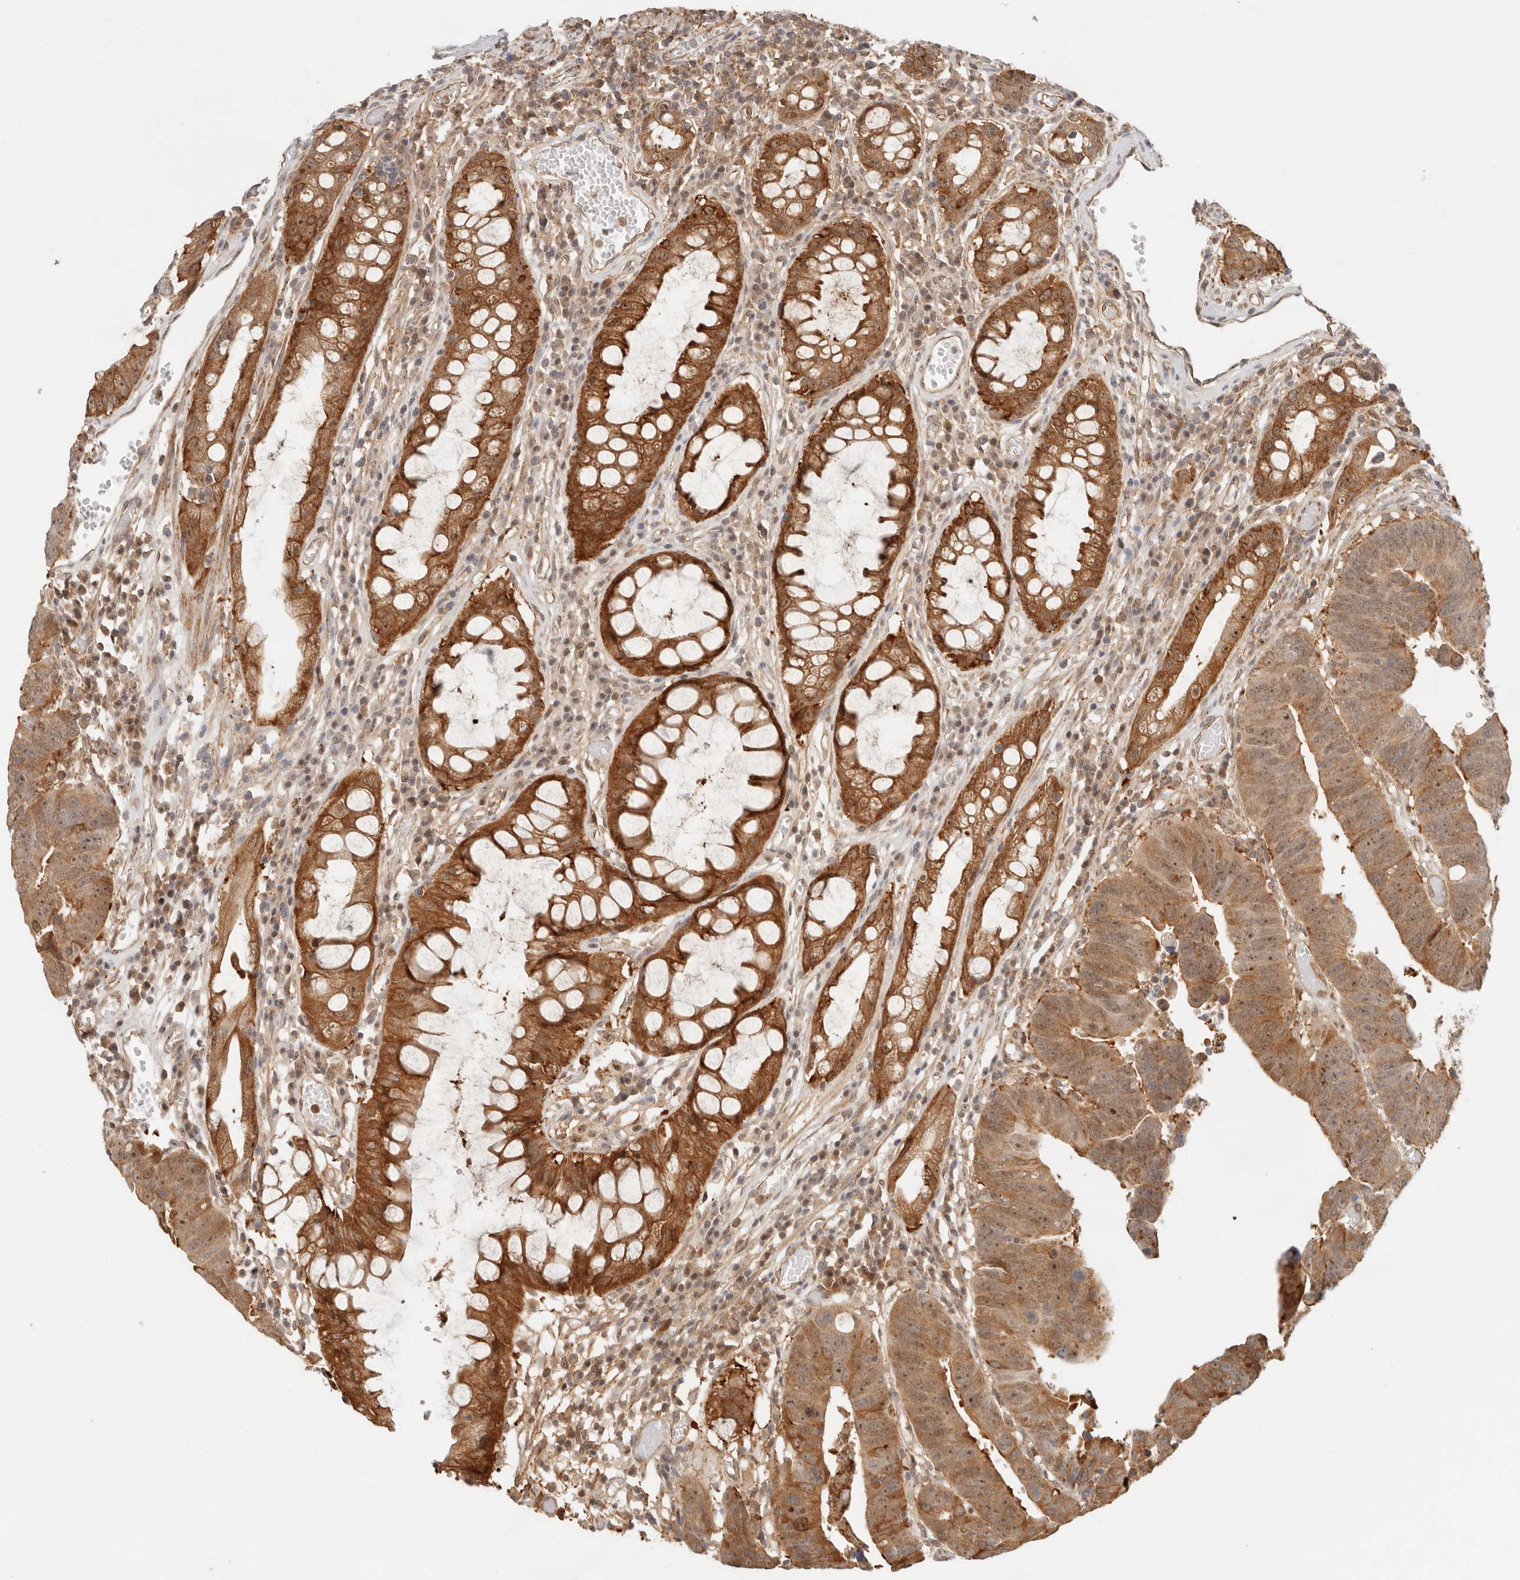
{"staining": {"intensity": "moderate", "quantity": ">75%", "location": "cytoplasmic/membranous,nuclear"}, "tissue": "colorectal cancer", "cell_type": "Tumor cells", "image_type": "cancer", "snomed": [{"axis": "morphology", "description": "Adenocarcinoma, NOS"}, {"axis": "topography", "description": "Rectum"}], "caption": "Immunohistochemical staining of colorectal cancer (adenocarcinoma) exhibits medium levels of moderate cytoplasmic/membranous and nuclear positivity in about >75% of tumor cells.", "gene": "HEXD", "patient": {"sex": "female", "age": 65}}